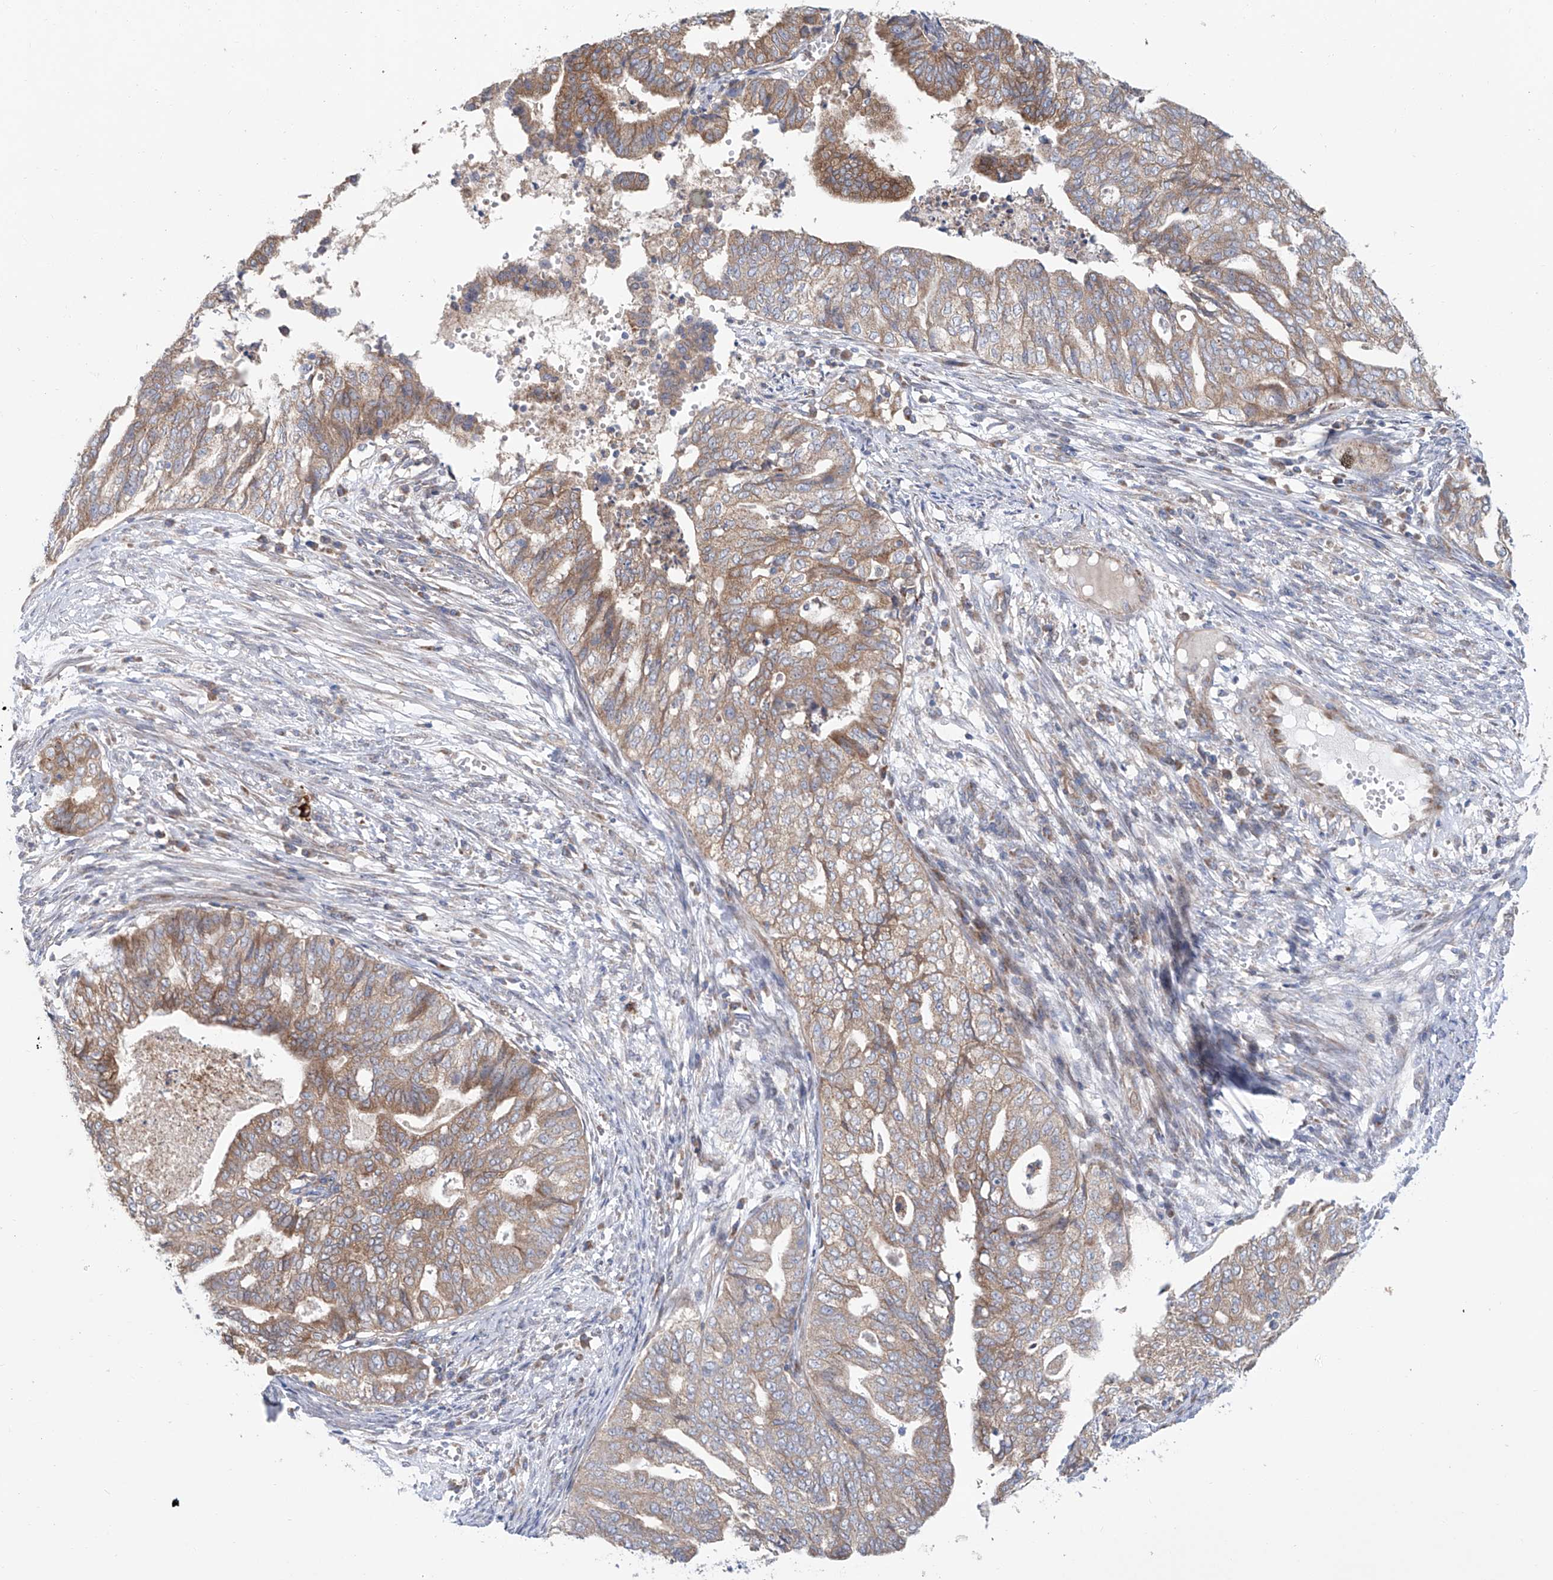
{"staining": {"intensity": "moderate", "quantity": "25%-75%", "location": "cytoplasmic/membranous"}, "tissue": "endometrial cancer", "cell_type": "Tumor cells", "image_type": "cancer", "snomed": [{"axis": "morphology", "description": "Adenocarcinoma, NOS"}, {"axis": "topography", "description": "Endometrium"}], "caption": "DAB (3,3'-diaminobenzidine) immunohistochemical staining of human adenocarcinoma (endometrial) displays moderate cytoplasmic/membranous protein staining in approximately 25%-75% of tumor cells.", "gene": "KLC4", "patient": {"sex": "female", "age": 79}}